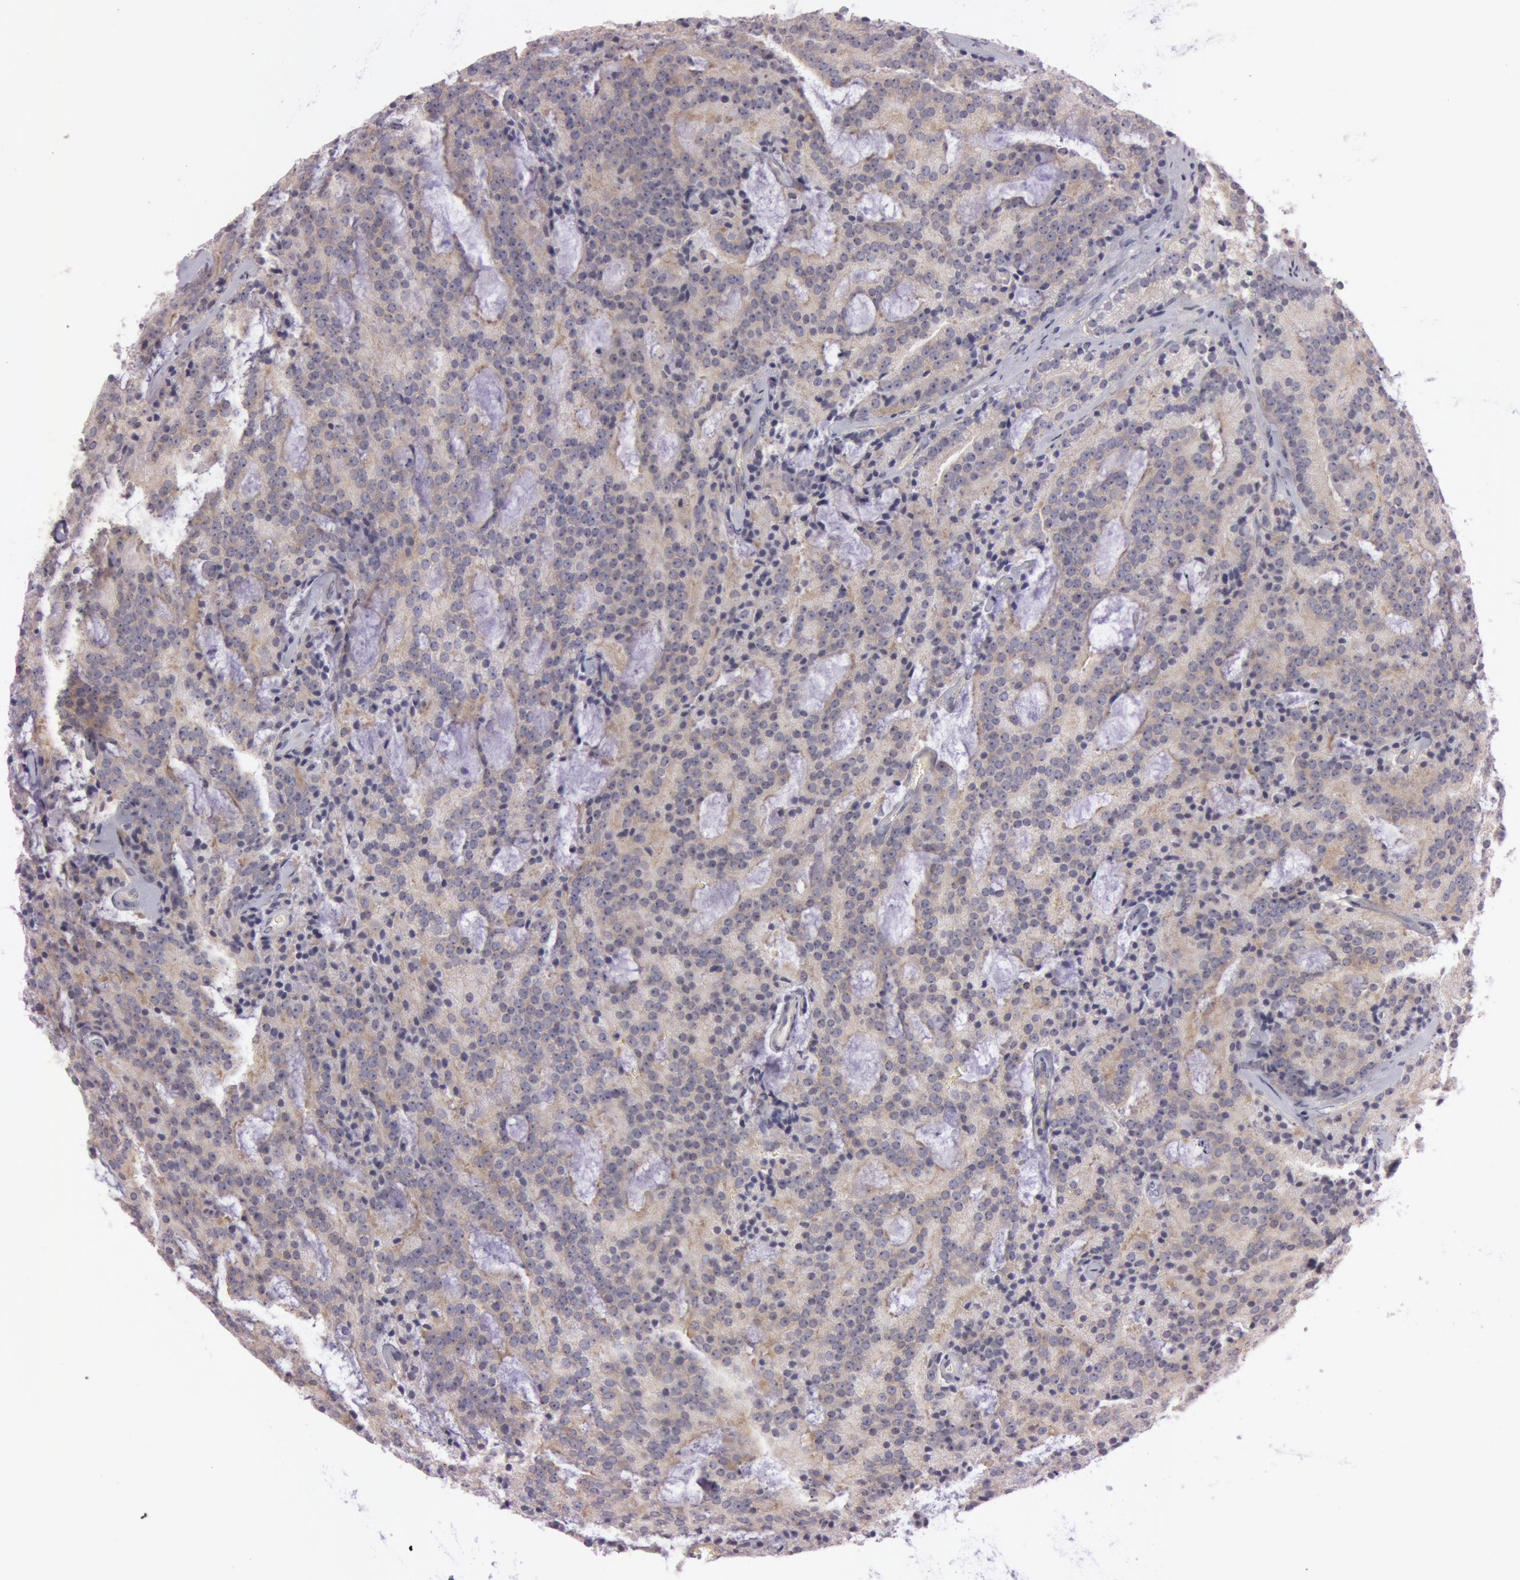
{"staining": {"intensity": "weak", "quantity": "25%-75%", "location": "cytoplasmic/membranous"}, "tissue": "prostate cancer", "cell_type": "Tumor cells", "image_type": "cancer", "snomed": [{"axis": "morphology", "description": "Adenocarcinoma, Medium grade"}, {"axis": "topography", "description": "Prostate"}], "caption": "Prostate cancer was stained to show a protein in brown. There is low levels of weak cytoplasmic/membranous expression in approximately 25%-75% of tumor cells. The staining was performed using DAB to visualize the protein expression in brown, while the nuclei were stained in blue with hematoxylin (Magnification: 20x).", "gene": "RALGAPA1", "patient": {"sex": "male", "age": 65}}